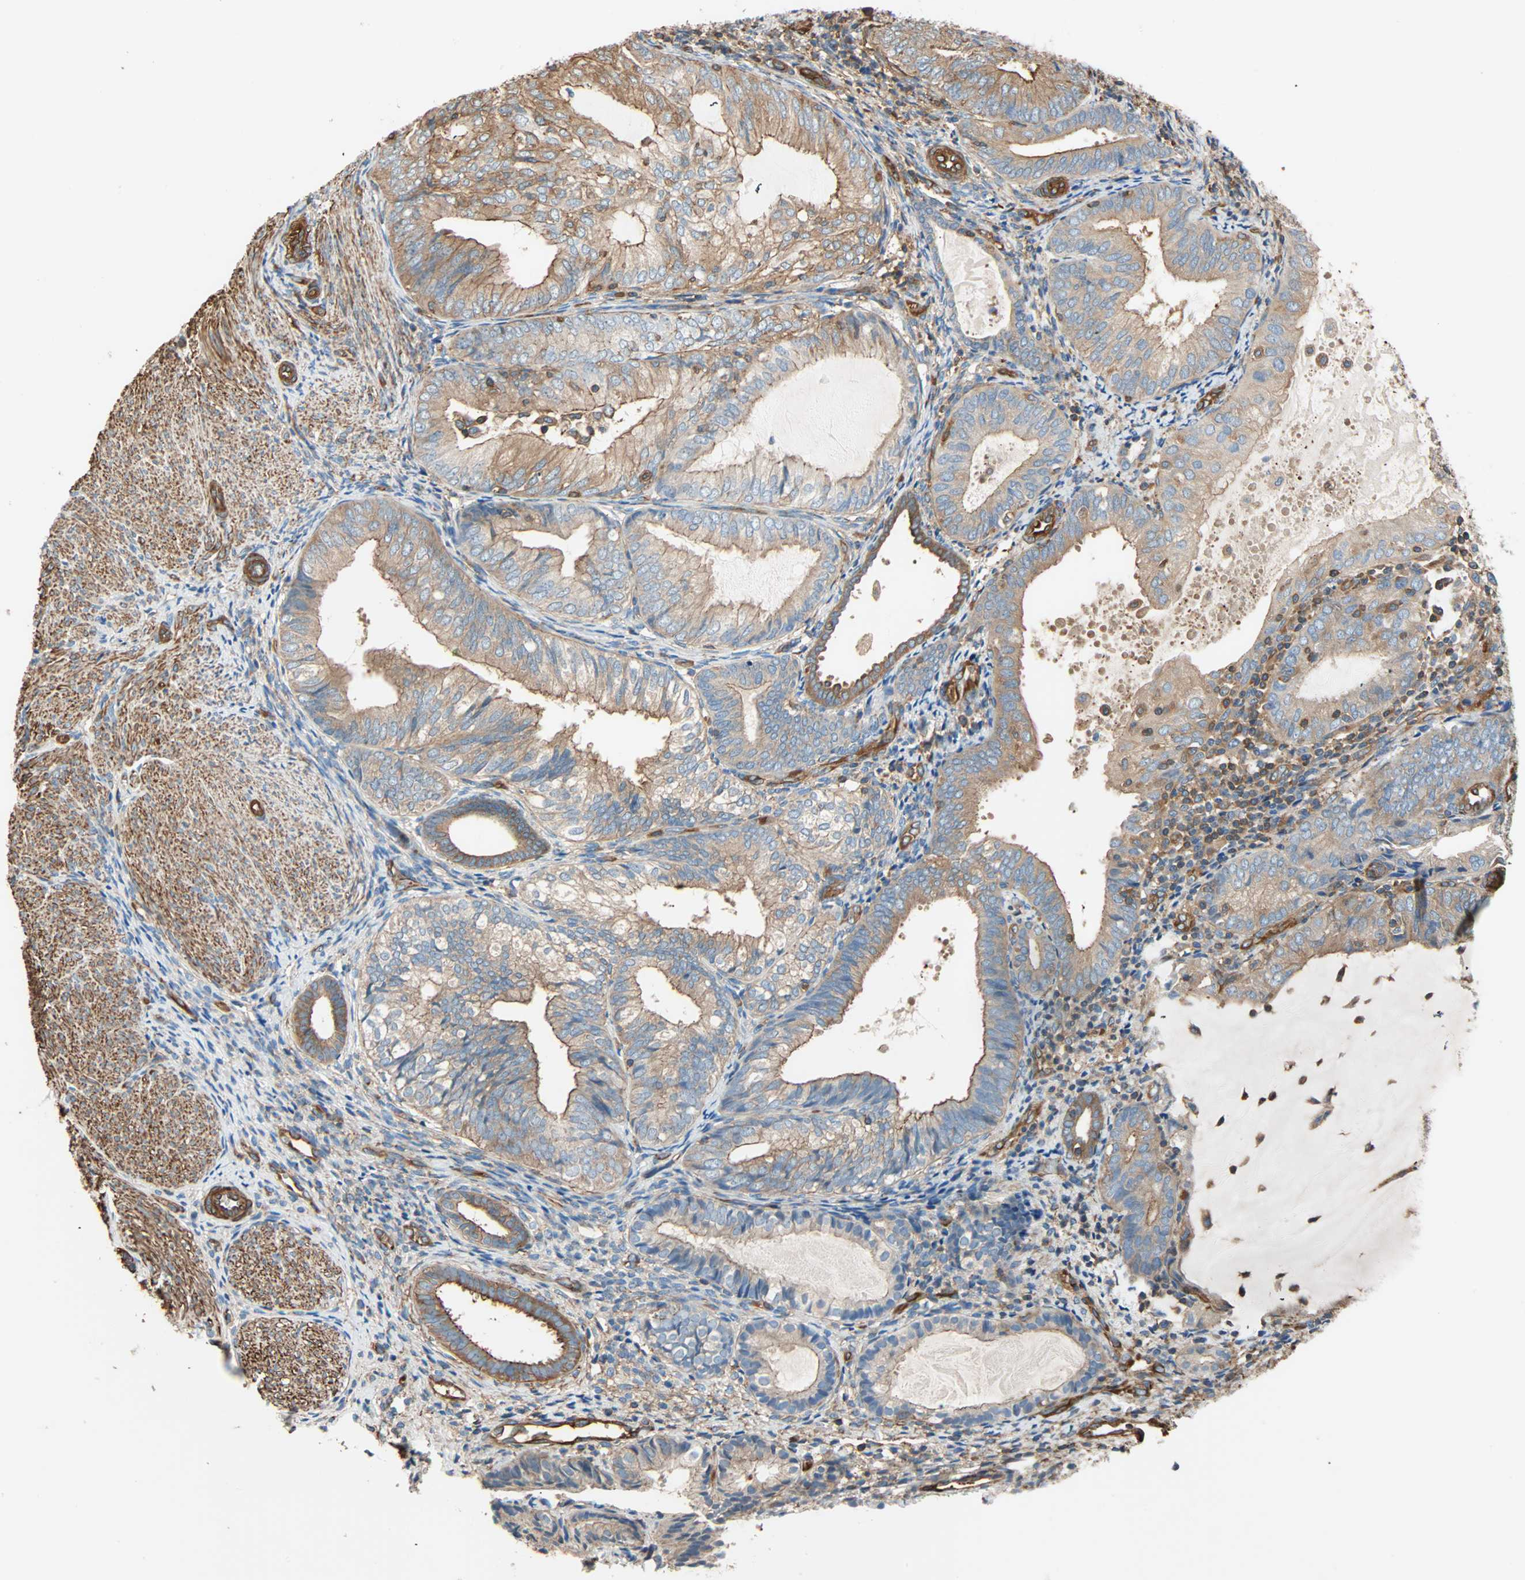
{"staining": {"intensity": "weak", "quantity": ">75%", "location": "cytoplasmic/membranous"}, "tissue": "endometrial cancer", "cell_type": "Tumor cells", "image_type": "cancer", "snomed": [{"axis": "morphology", "description": "Adenocarcinoma, NOS"}, {"axis": "topography", "description": "Endometrium"}], "caption": "Tumor cells reveal weak cytoplasmic/membranous staining in about >75% of cells in endometrial cancer (adenocarcinoma).", "gene": "GALNT10", "patient": {"sex": "female", "age": 81}}